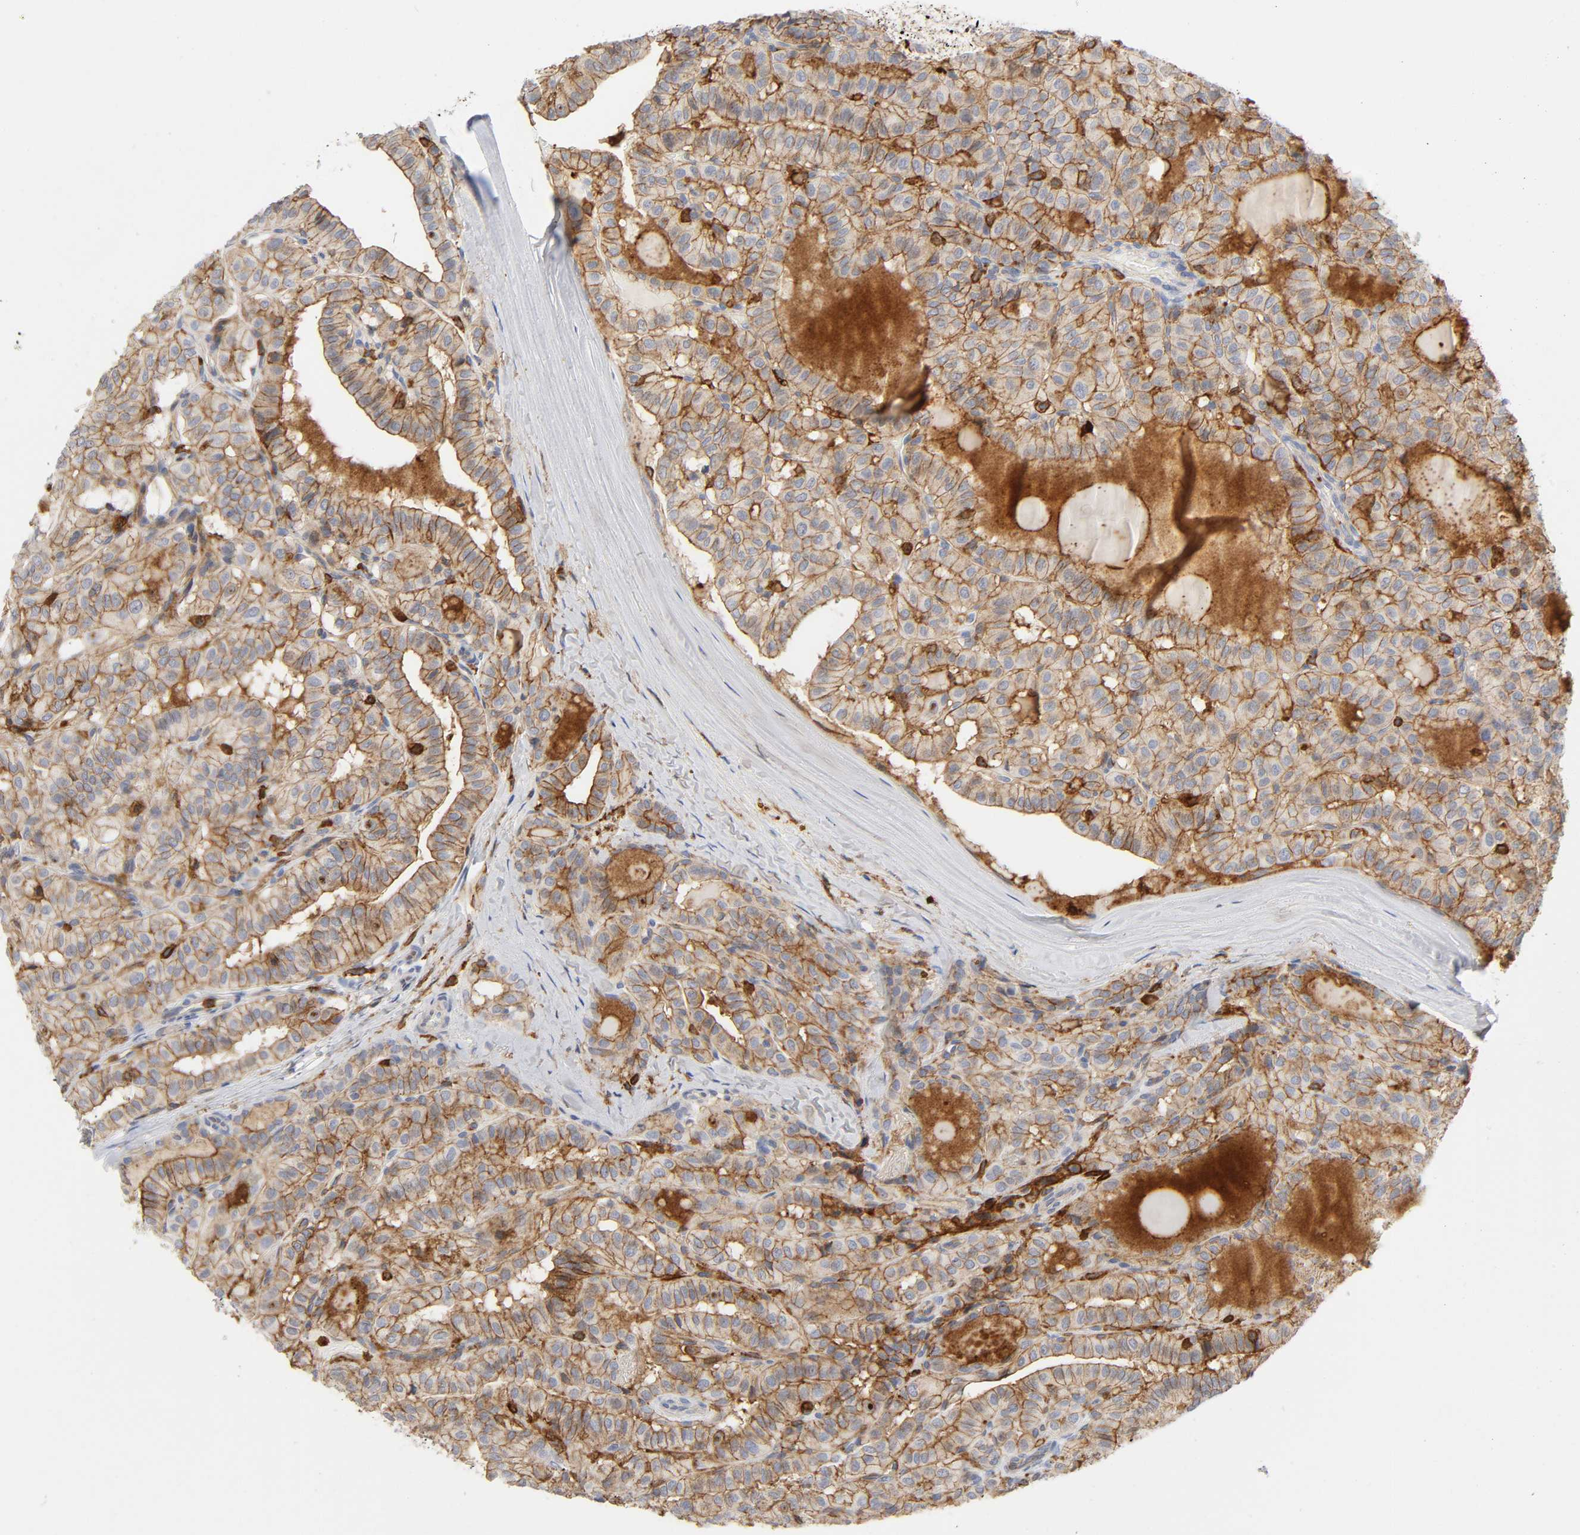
{"staining": {"intensity": "weak", "quantity": ">75%", "location": "cytoplasmic/membranous"}, "tissue": "thyroid cancer", "cell_type": "Tumor cells", "image_type": "cancer", "snomed": [{"axis": "morphology", "description": "Papillary adenocarcinoma, NOS"}, {"axis": "topography", "description": "Thyroid gland"}], "caption": "A micrograph showing weak cytoplasmic/membranous staining in about >75% of tumor cells in papillary adenocarcinoma (thyroid), as visualized by brown immunohistochemical staining.", "gene": "LYN", "patient": {"sex": "male", "age": 77}}